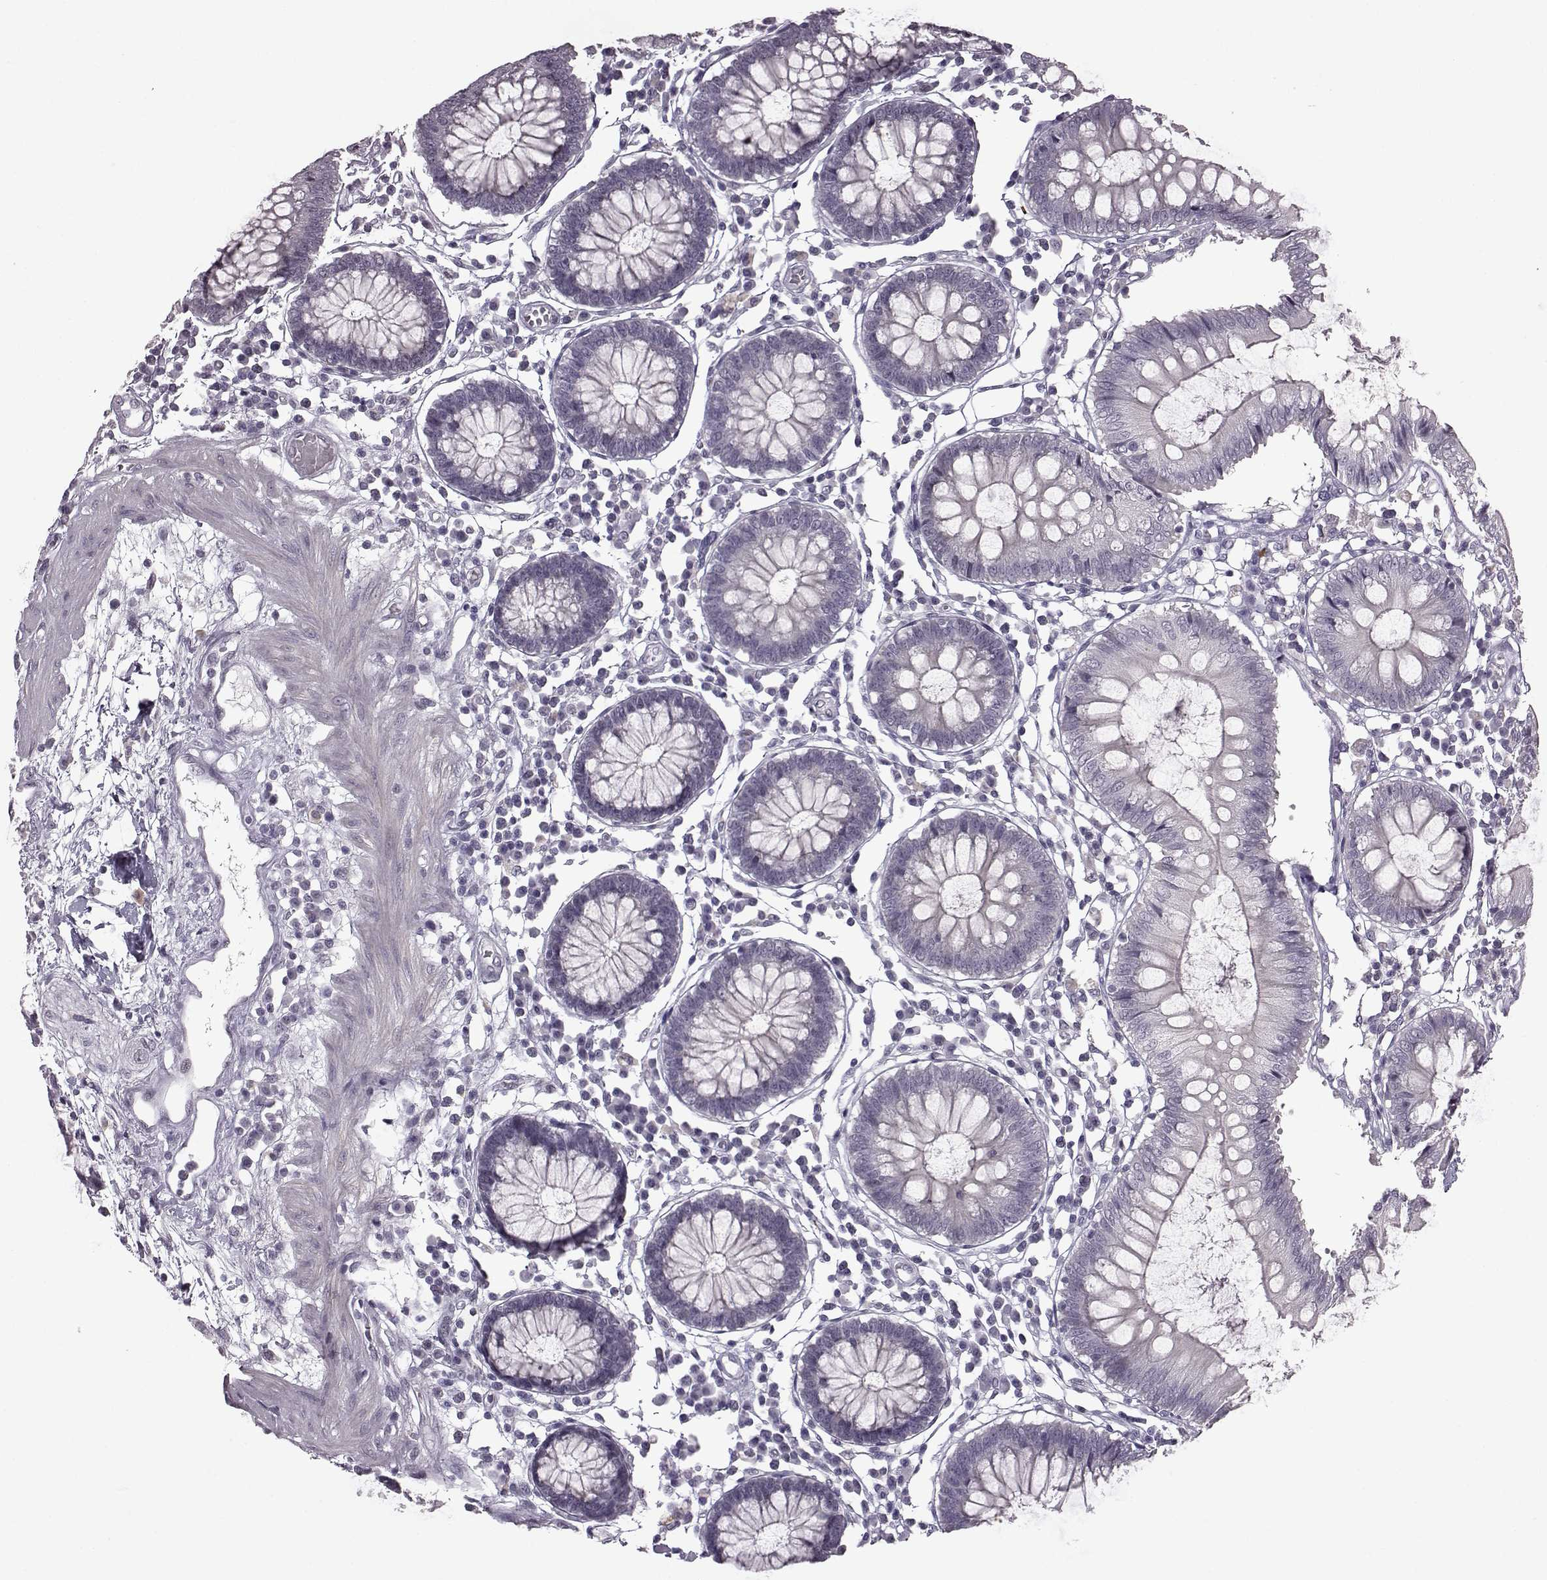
{"staining": {"intensity": "negative", "quantity": "none", "location": "none"}, "tissue": "colon", "cell_type": "Endothelial cells", "image_type": "normal", "snomed": [{"axis": "morphology", "description": "Normal tissue, NOS"}, {"axis": "morphology", "description": "Adenocarcinoma, NOS"}, {"axis": "topography", "description": "Colon"}], "caption": "DAB (3,3'-diaminobenzidine) immunohistochemical staining of benign human colon exhibits no significant staining in endothelial cells.", "gene": "SLC28A2", "patient": {"sex": "male", "age": 83}}